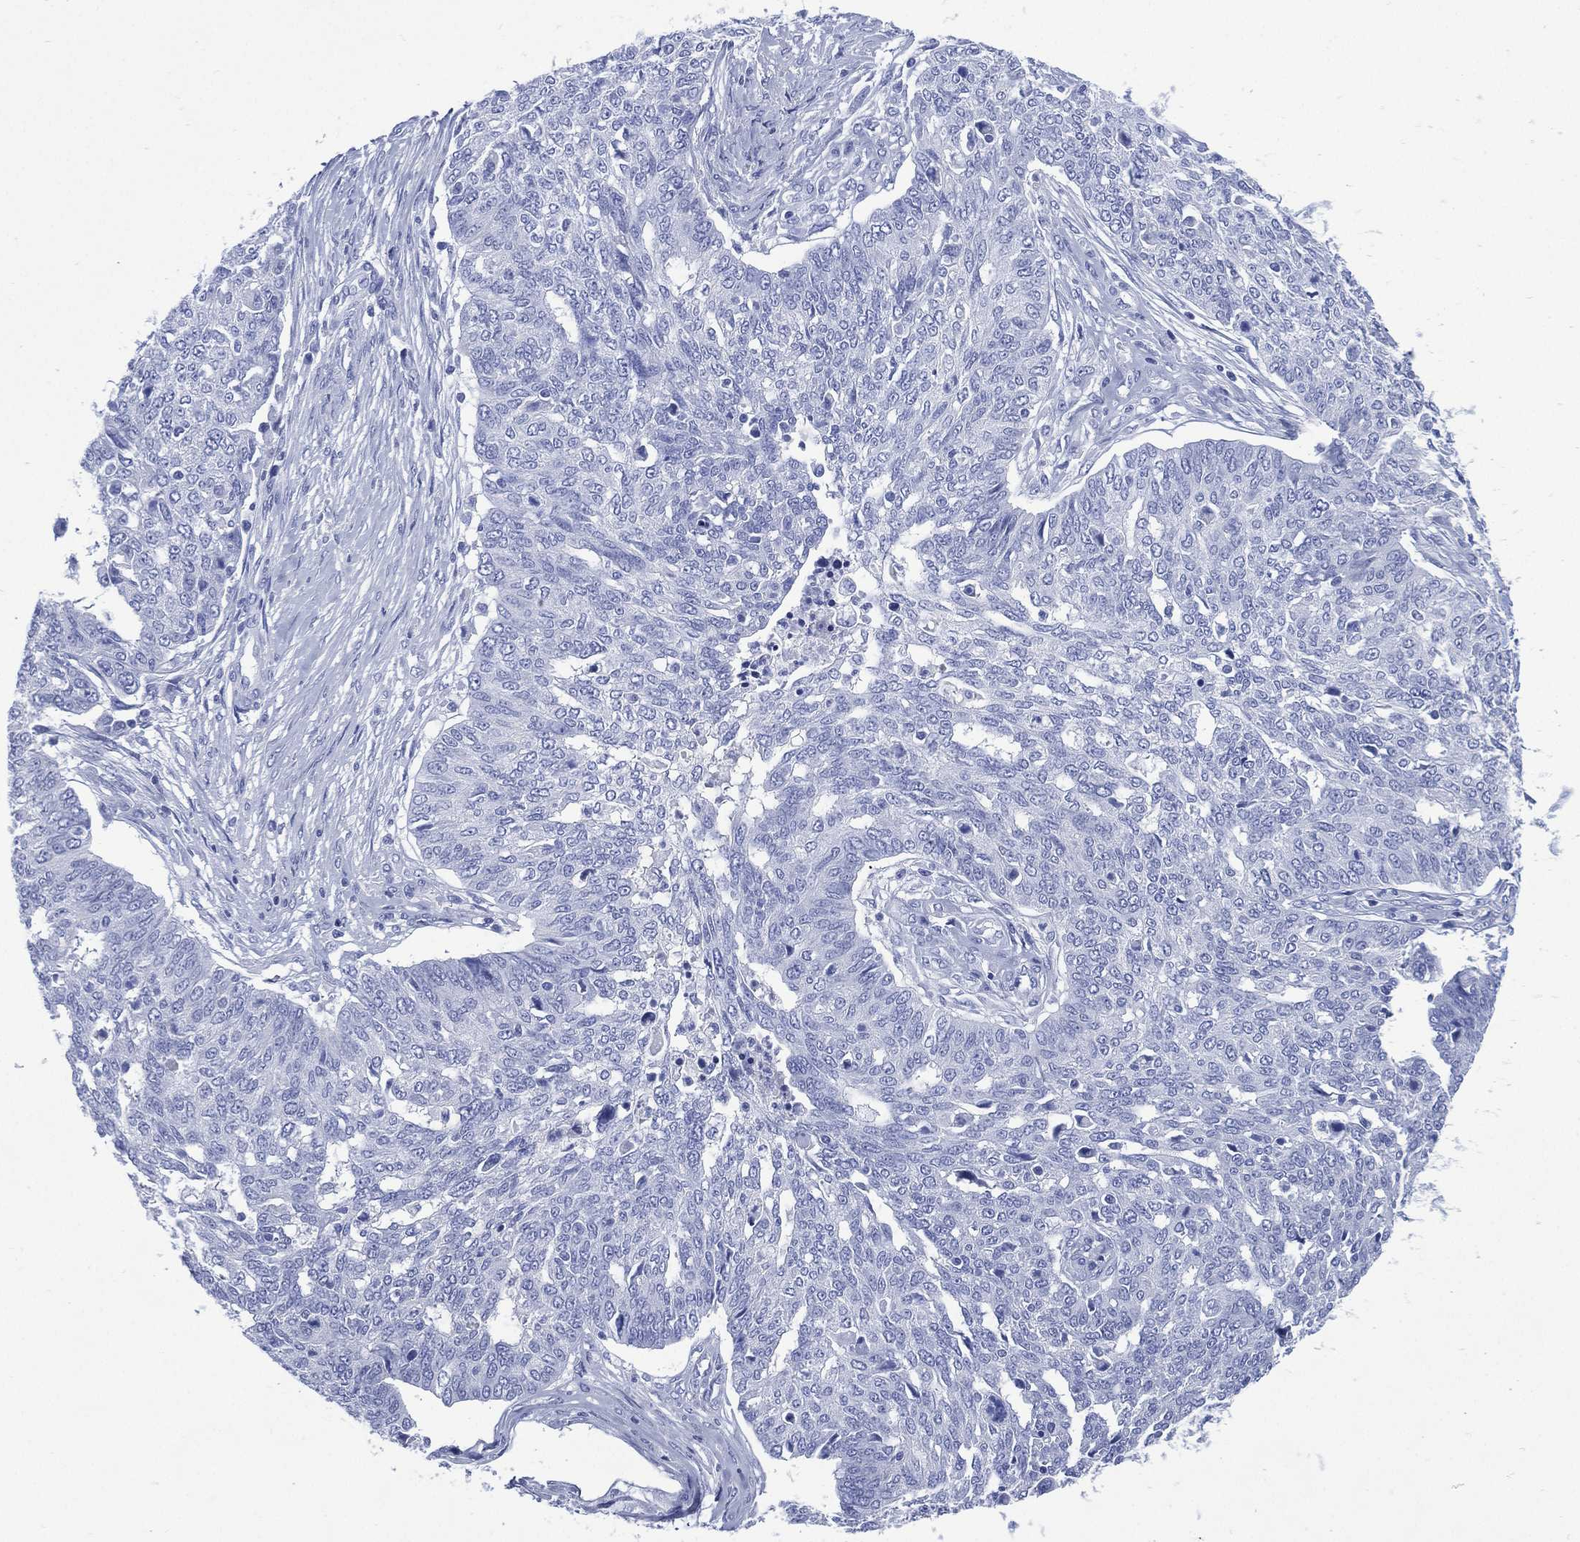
{"staining": {"intensity": "negative", "quantity": "none", "location": "none"}, "tissue": "ovarian cancer", "cell_type": "Tumor cells", "image_type": "cancer", "snomed": [{"axis": "morphology", "description": "Cystadenocarcinoma, serous, NOS"}, {"axis": "topography", "description": "Ovary"}], "caption": "Tumor cells show no significant protein staining in ovarian serous cystadenocarcinoma. The staining was performed using DAB (3,3'-diaminobenzidine) to visualize the protein expression in brown, while the nuclei were stained in blue with hematoxylin (Magnification: 20x).", "gene": "SHCBP1L", "patient": {"sex": "female", "age": 67}}